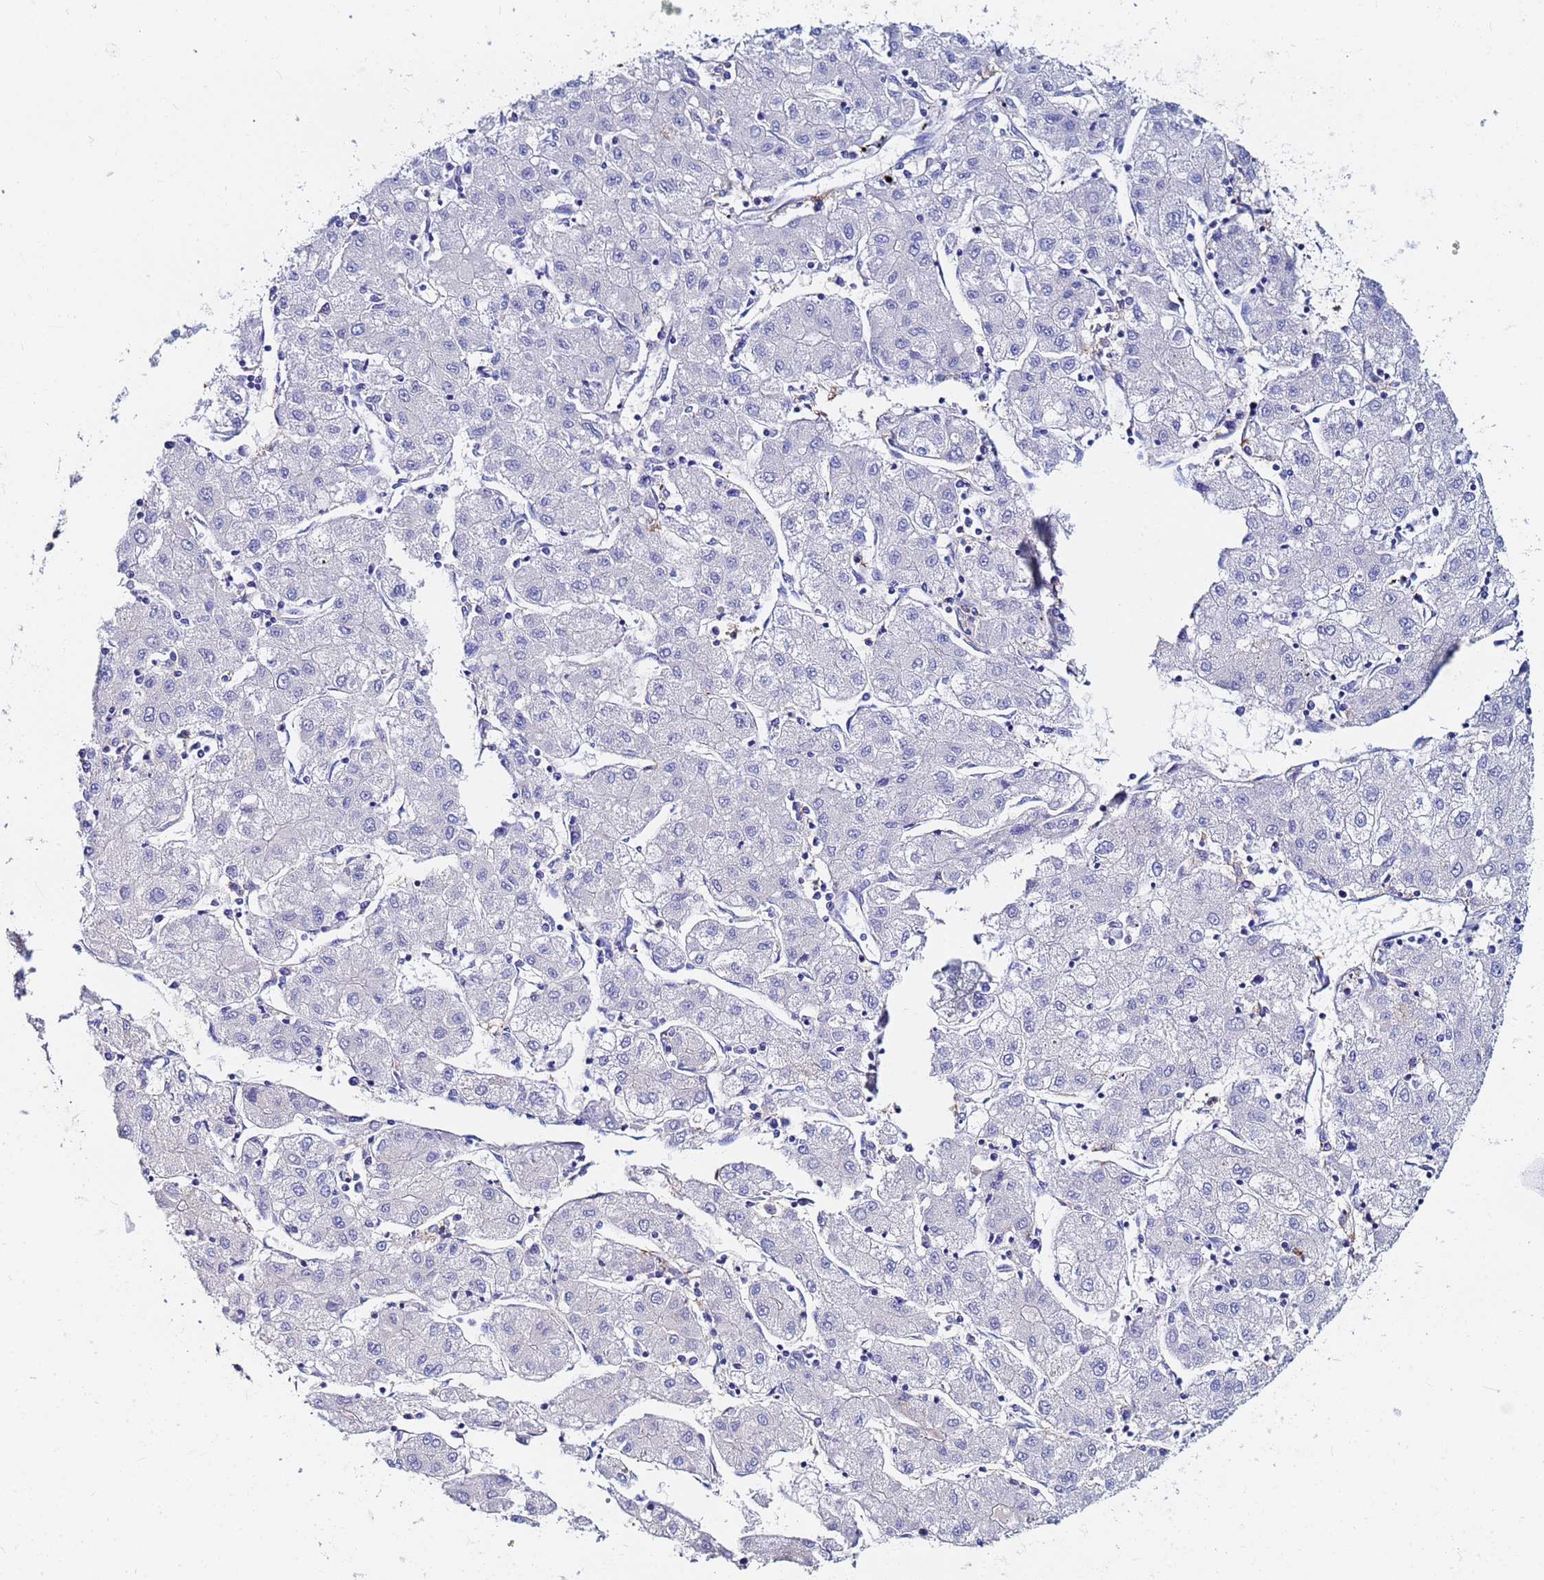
{"staining": {"intensity": "negative", "quantity": "none", "location": "none"}, "tissue": "liver cancer", "cell_type": "Tumor cells", "image_type": "cancer", "snomed": [{"axis": "morphology", "description": "Carcinoma, Hepatocellular, NOS"}, {"axis": "topography", "description": "Liver"}], "caption": "A photomicrograph of liver cancer stained for a protein exhibits no brown staining in tumor cells.", "gene": "BASP1", "patient": {"sex": "male", "age": 72}}